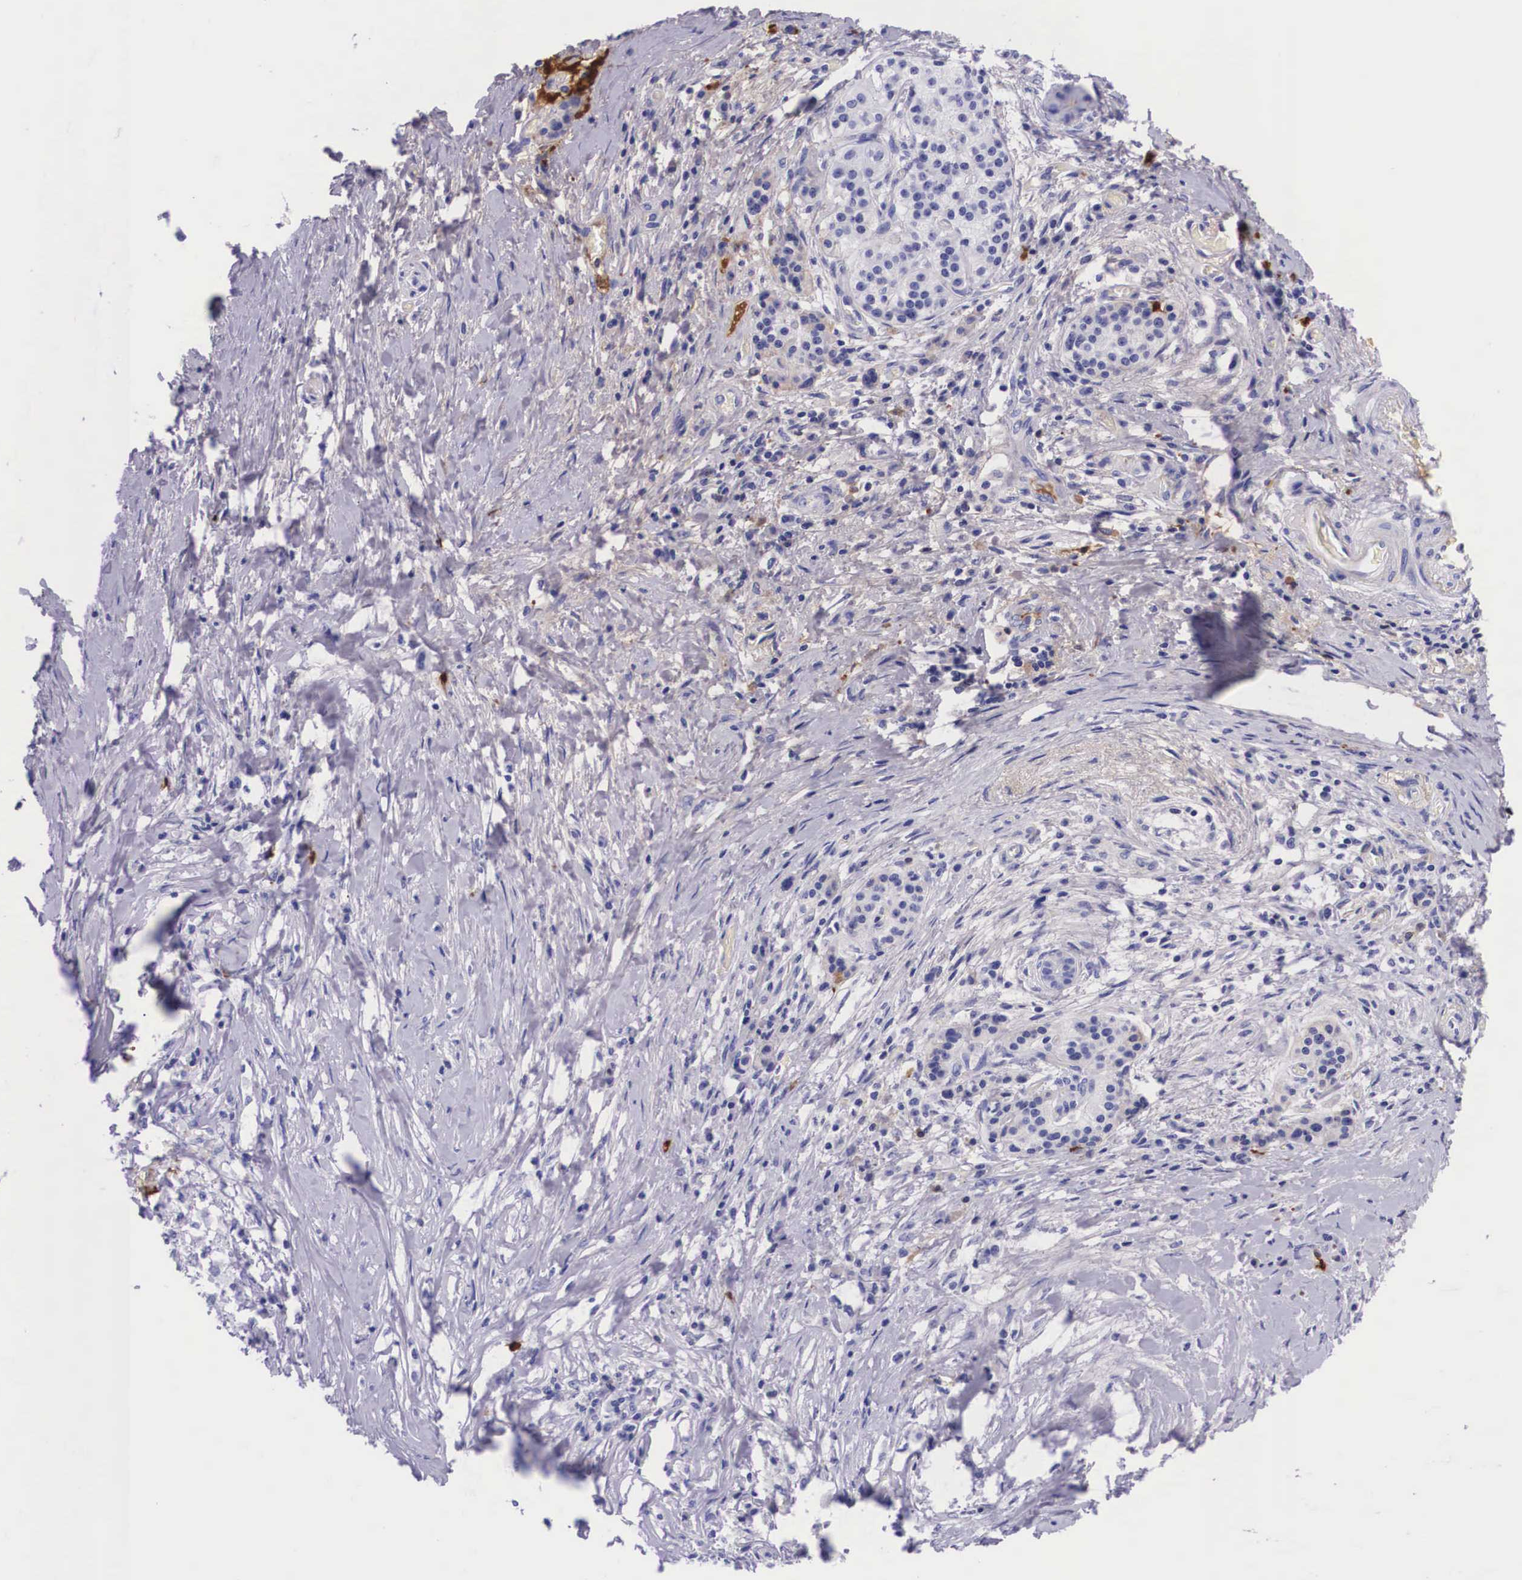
{"staining": {"intensity": "weak", "quantity": "<25%", "location": "cytoplasmic/membranous"}, "tissue": "pancreatic cancer", "cell_type": "Tumor cells", "image_type": "cancer", "snomed": [{"axis": "morphology", "description": "Adenocarcinoma, NOS"}, {"axis": "topography", "description": "Pancreas"}], "caption": "An IHC micrograph of pancreatic adenocarcinoma is shown. There is no staining in tumor cells of pancreatic adenocarcinoma.", "gene": "PLG", "patient": {"sex": "female", "age": 64}}